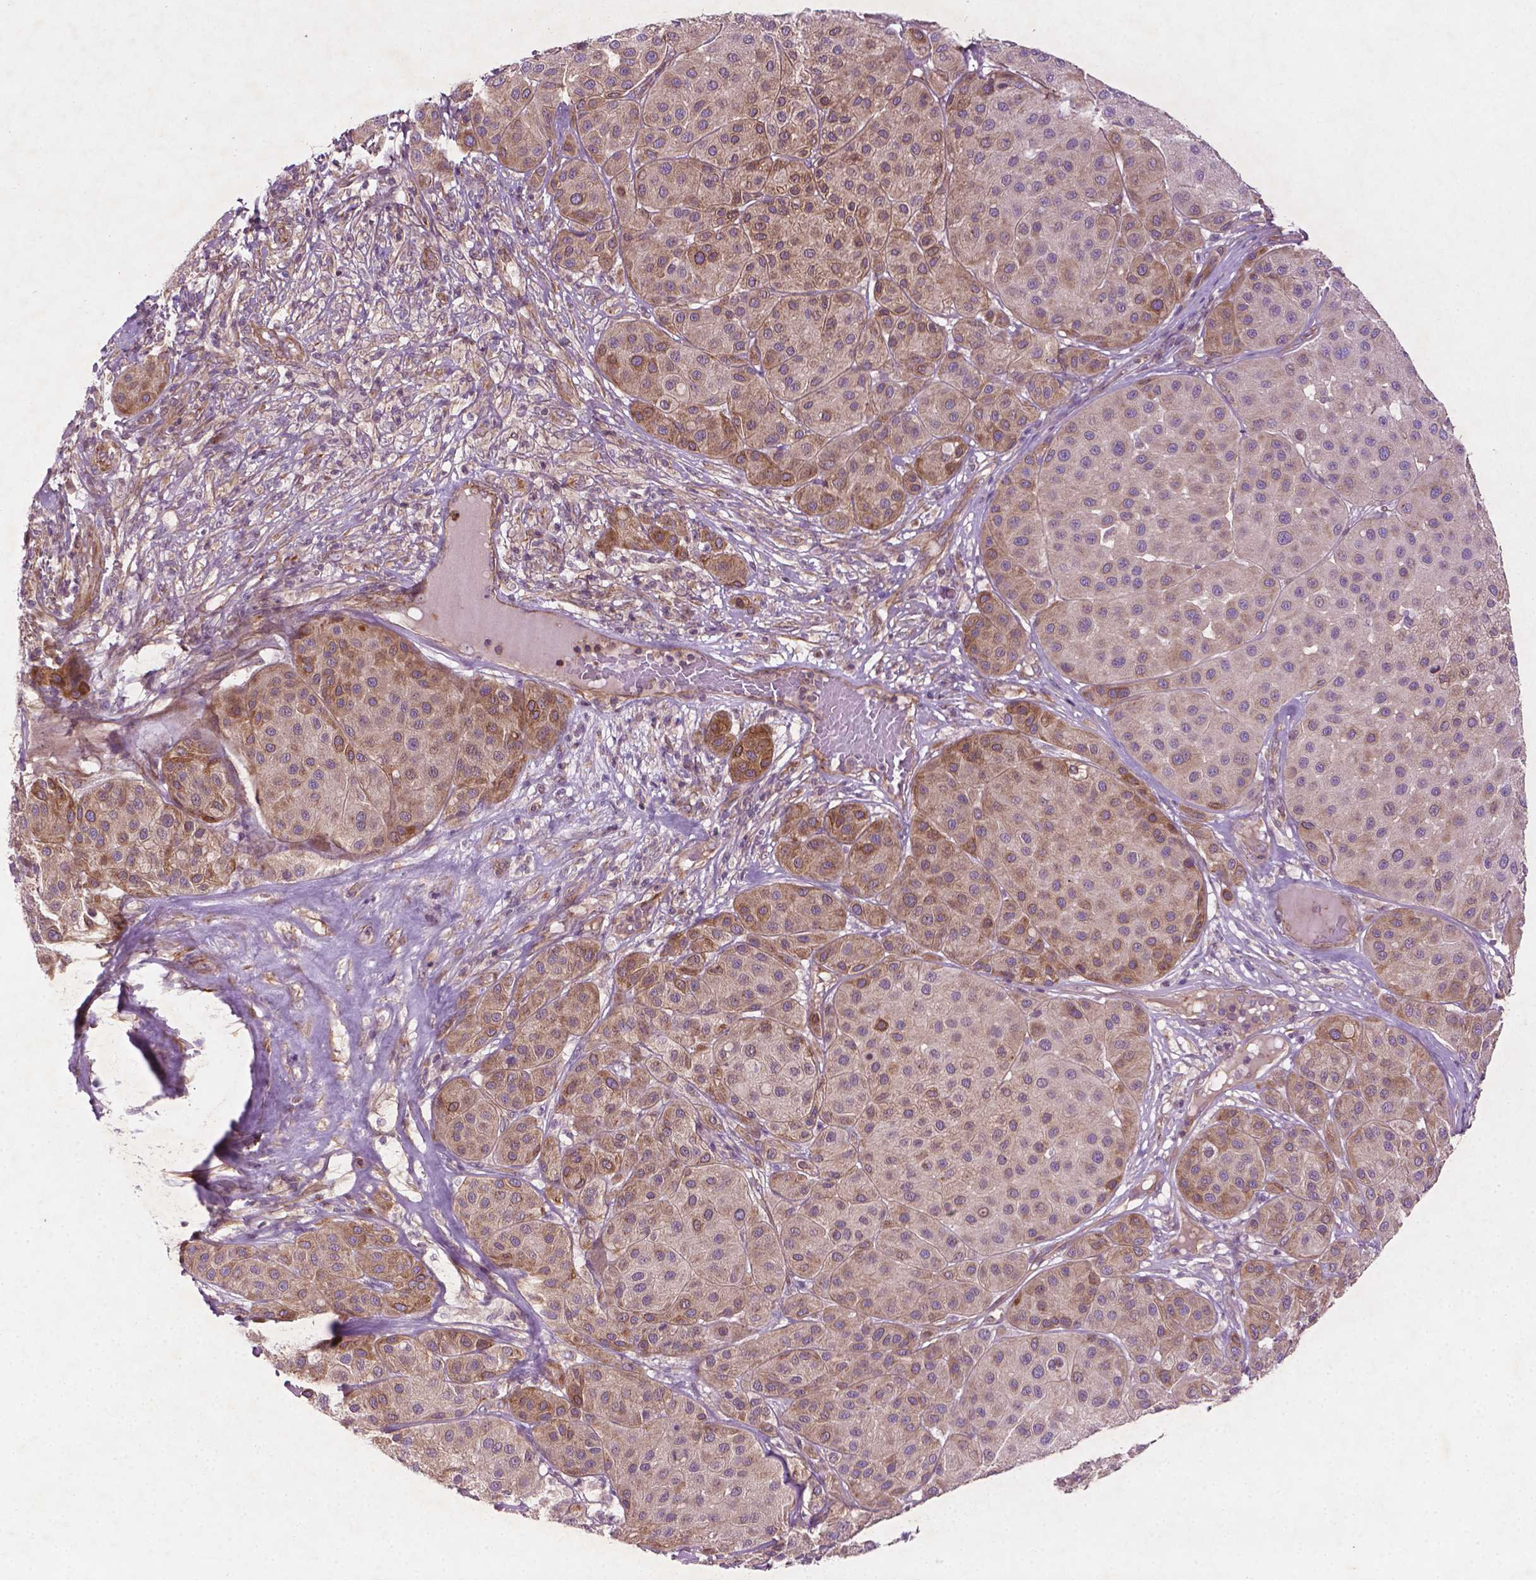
{"staining": {"intensity": "moderate", "quantity": "<25%", "location": "cytoplasmic/membranous"}, "tissue": "melanoma", "cell_type": "Tumor cells", "image_type": "cancer", "snomed": [{"axis": "morphology", "description": "Malignant melanoma, Metastatic site"}, {"axis": "topography", "description": "Smooth muscle"}], "caption": "Immunohistochemical staining of melanoma displays moderate cytoplasmic/membranous protein expression in approximately <25% of tumor cells. (DAB IHC with brightfield microscopy, high magnification).", "gene": "TCHP", "patient": {"sex": "male", "age": 41}}